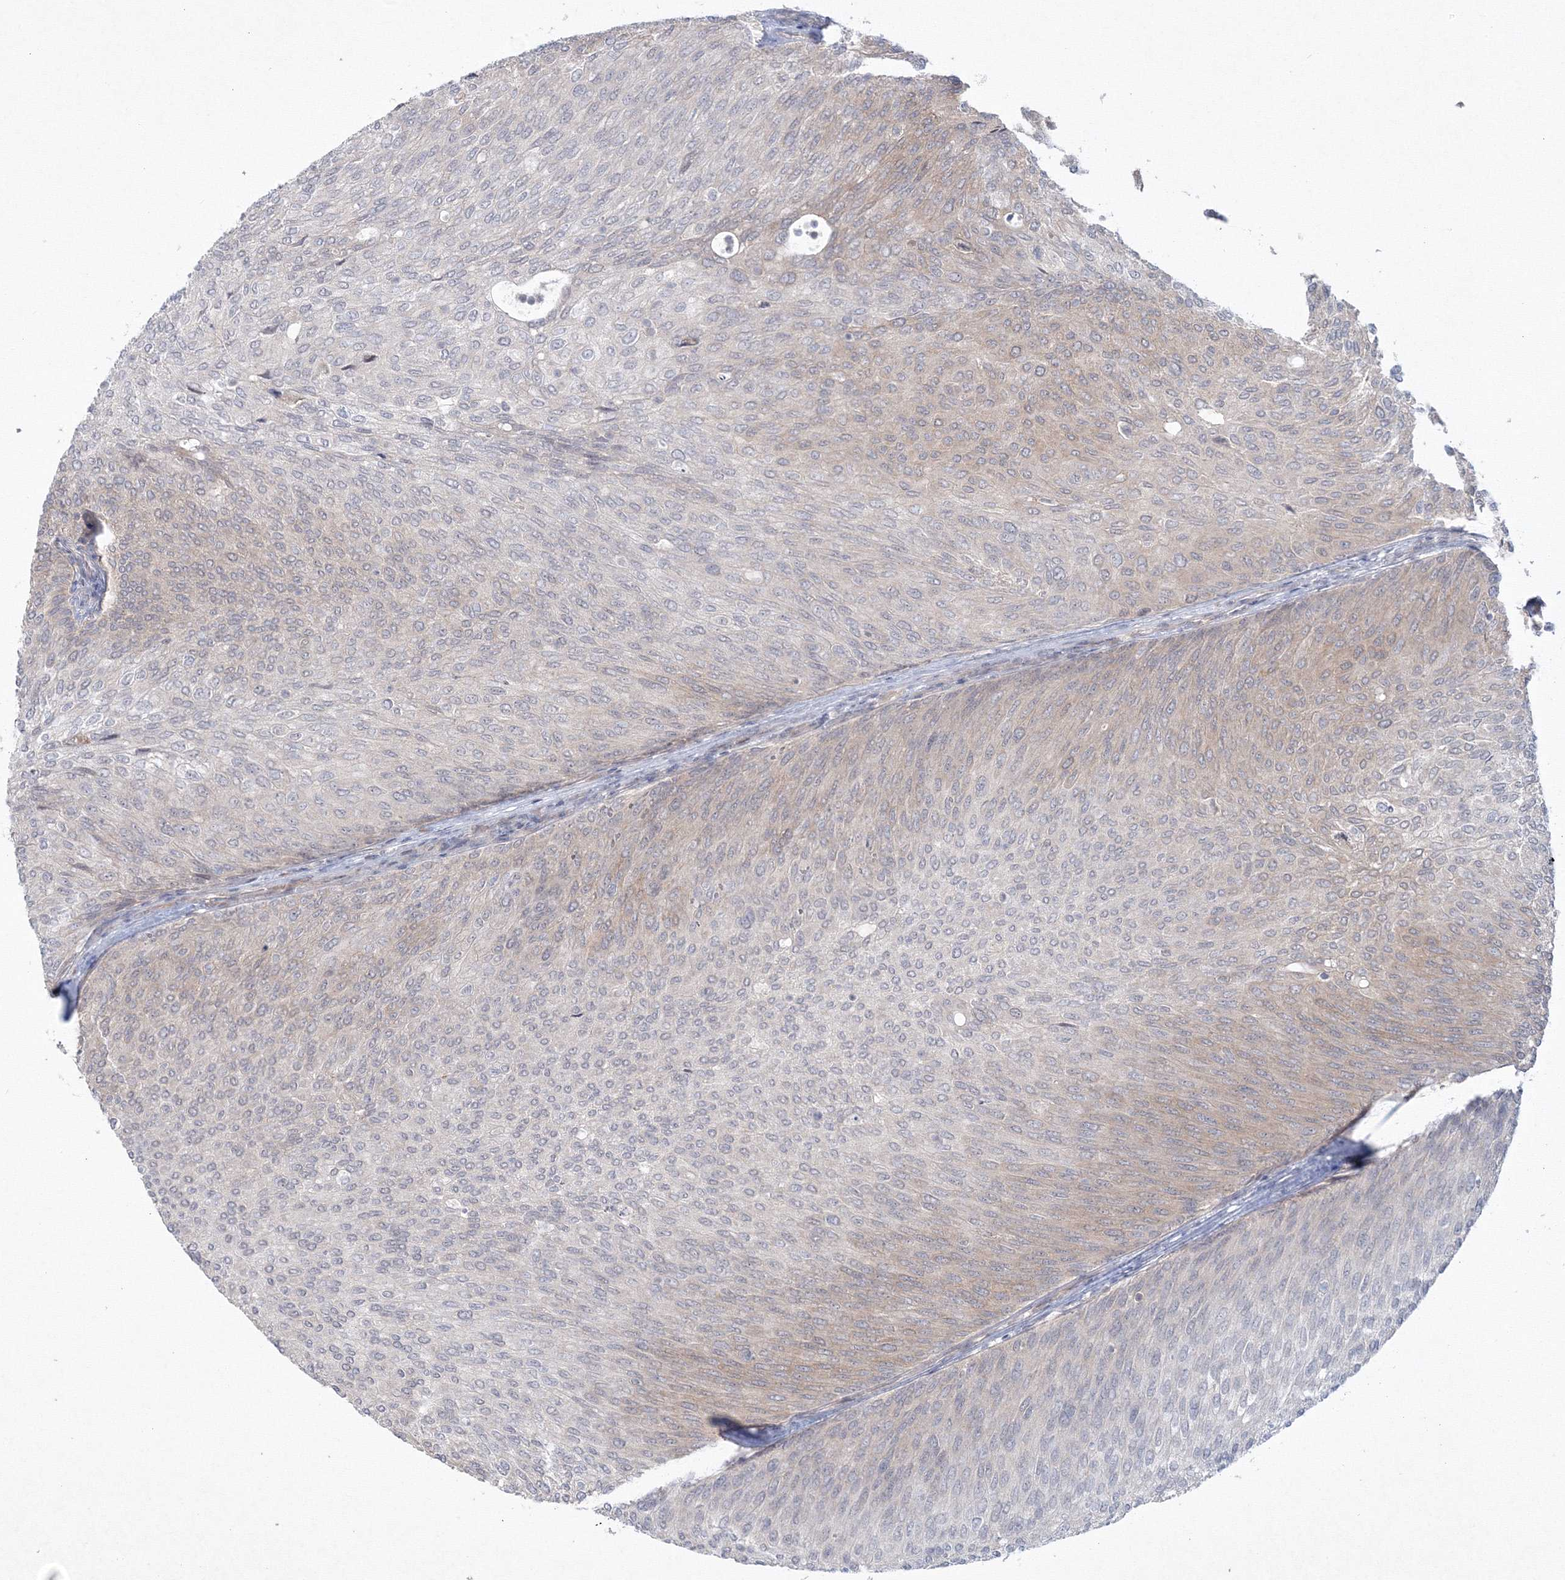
{"staining": {"intensity": "weak", "quantity": "<25%", "location": "cytoplasmic/membranous"}, "tissue": "urothelial cancer", "cell_type": "Tumor cells", "image_type": "cancer", "snomed": [{"axis": "morphology", "description": "Urothelial carcinoma, Low grade"}, {"axis": "topography", "description": "Urinary bladder"}], "caption": "Urothelial cancer was stained to show a protein in brown. There is no significant staining in tumor cells.", "gene": "IPMK", "patient": {"sex": "female", "age": 79}}